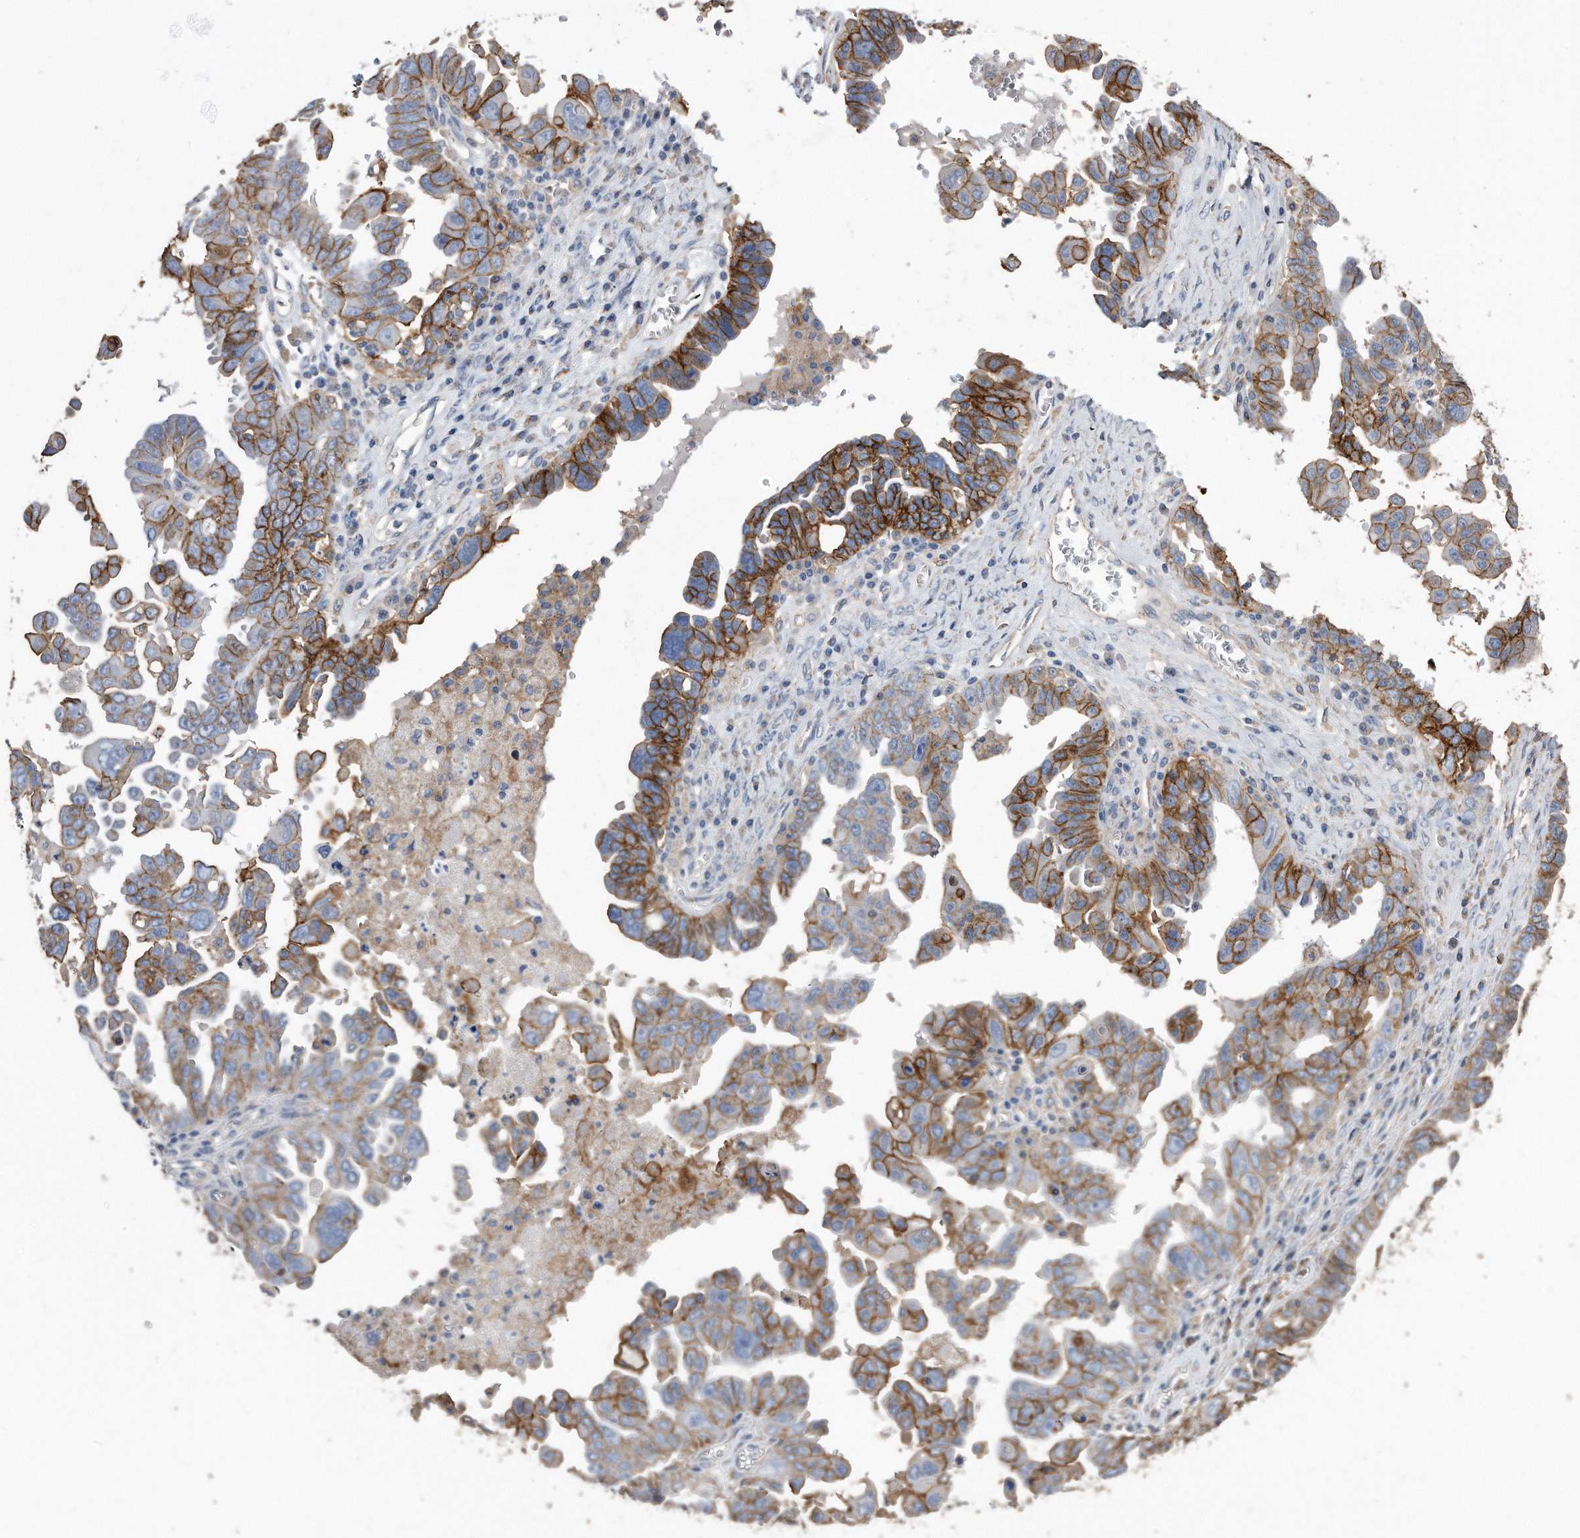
{"staining": {"intensity": "moderate", "quantity": ">75%", "location": "cytoplasmic/membranous"}, "tissue": "ovarian cancer", "cell_type": "Tumor cells", "image_type": "cancer", "snomed": [{"axis": "morphology", "description": "Carcinoma, endometroid"}, {"axis": "topography", "description": "Ovary"}], "caption": "Protein staining exhibits moderate cytoplasmic/membranous staining in about >75% of tumor cells in ovarian cancer (endometroid carcinoma).", "gene": "CDCP1", "patient": {"sex": "female", "age": 62}}